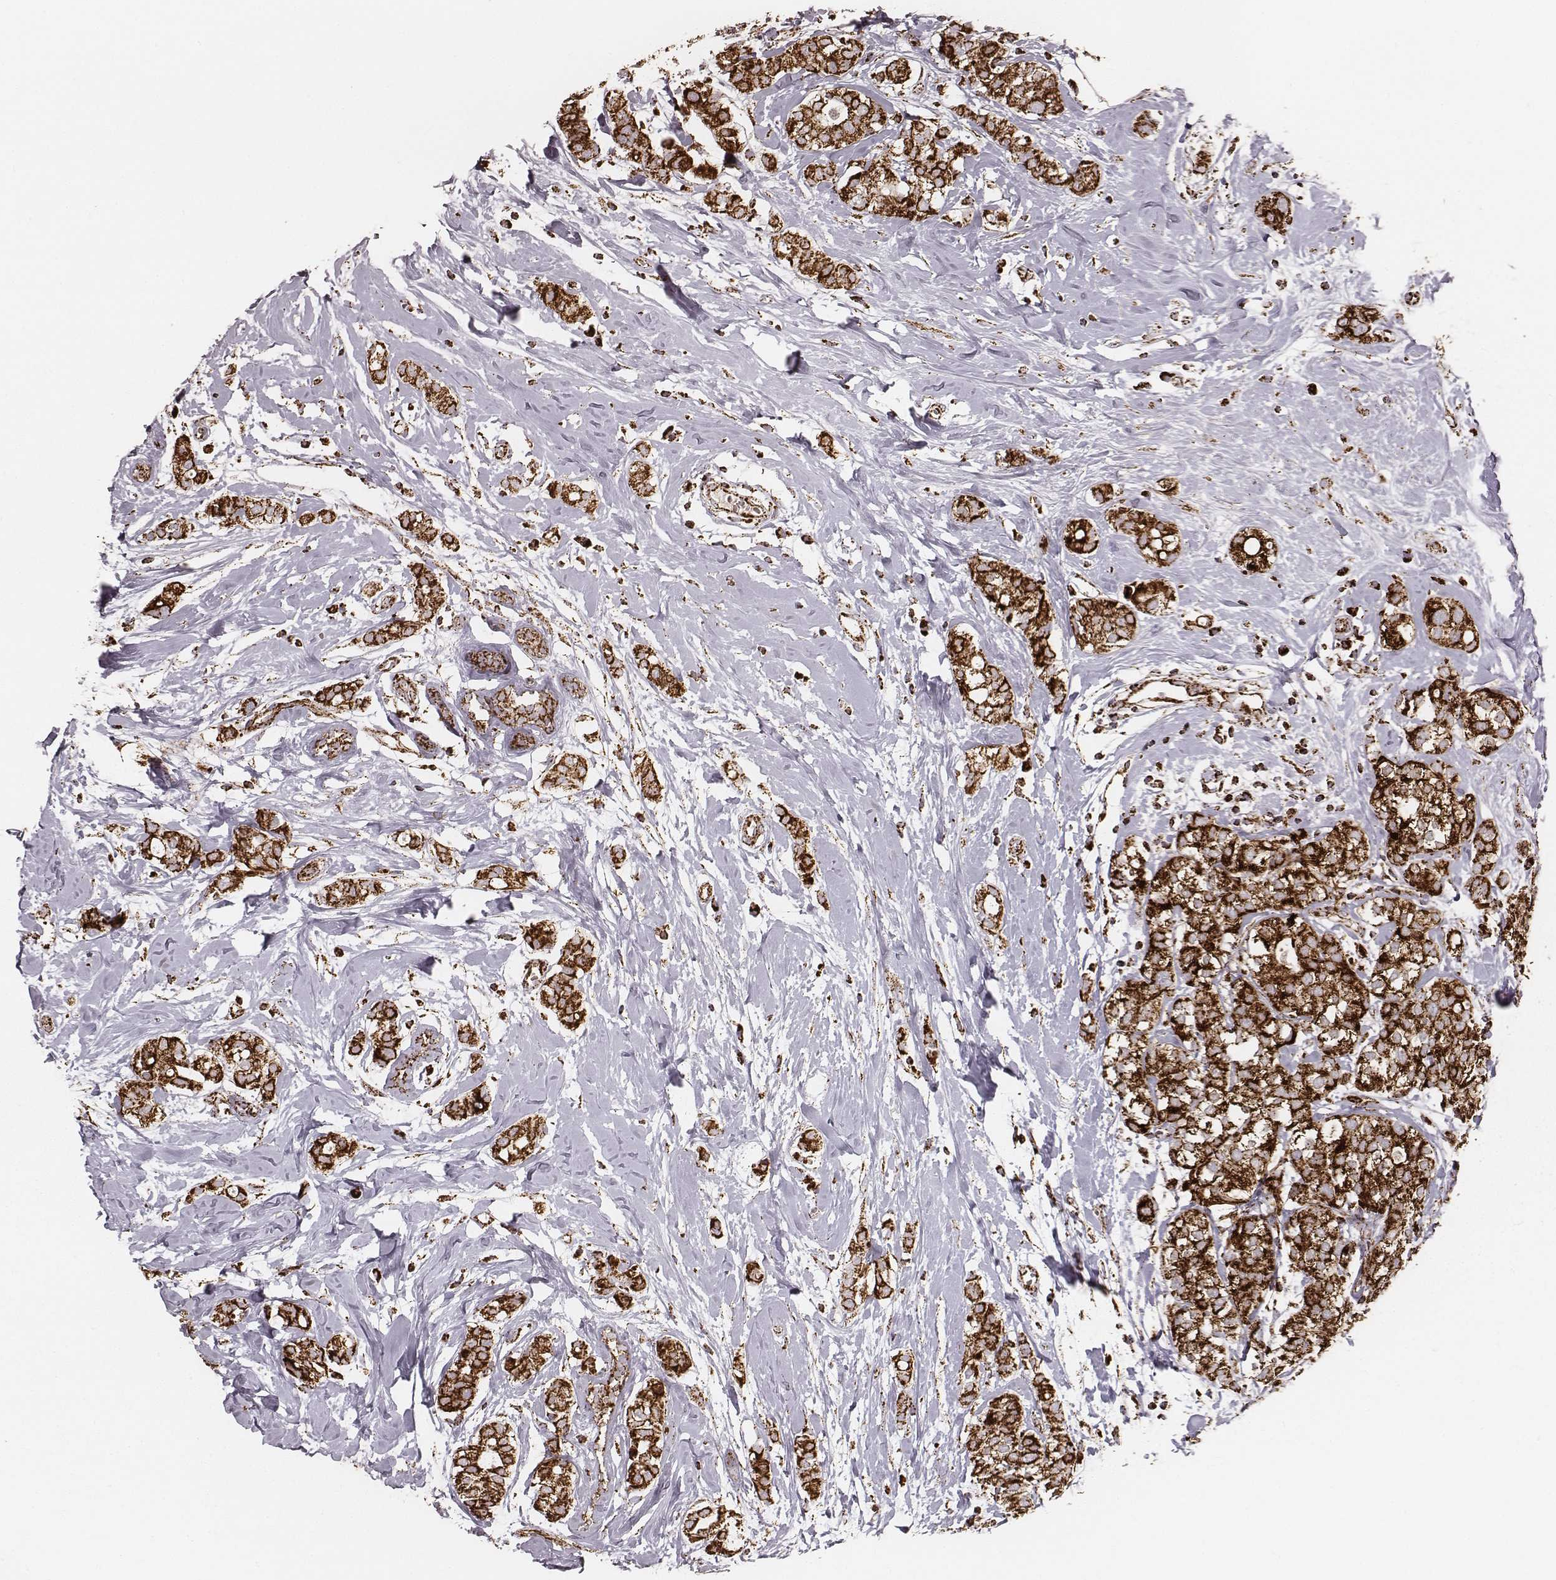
{"staining": {"intensity": "strong", "quantity": ">75%", "location": "cytoplasmic/membranous"}, "tissue": "breast cancer", "cell_type": "Tumor cells", "image_type": "cancer", "snomed": [{"axis": "morphology", "description": "Duct carcinoma"}, {"axis": "topography", "description": "Breast"}], "caption": "High-power microscopy captured an immunohistochemistry (IHC) histopathology image of infiltrating ductal carcinoma (breast), revealing strong cytoplasmic/membranous staining in about >75% of tumor cells. The staining is performed using DAB (3,3'-diaminobenzidine) brown chromogen to label protein expression. The nuclei are counter-stained blue using hematoxylin.", "gene": "TUFM", "patient": {"sex": "female", "age": 40}}